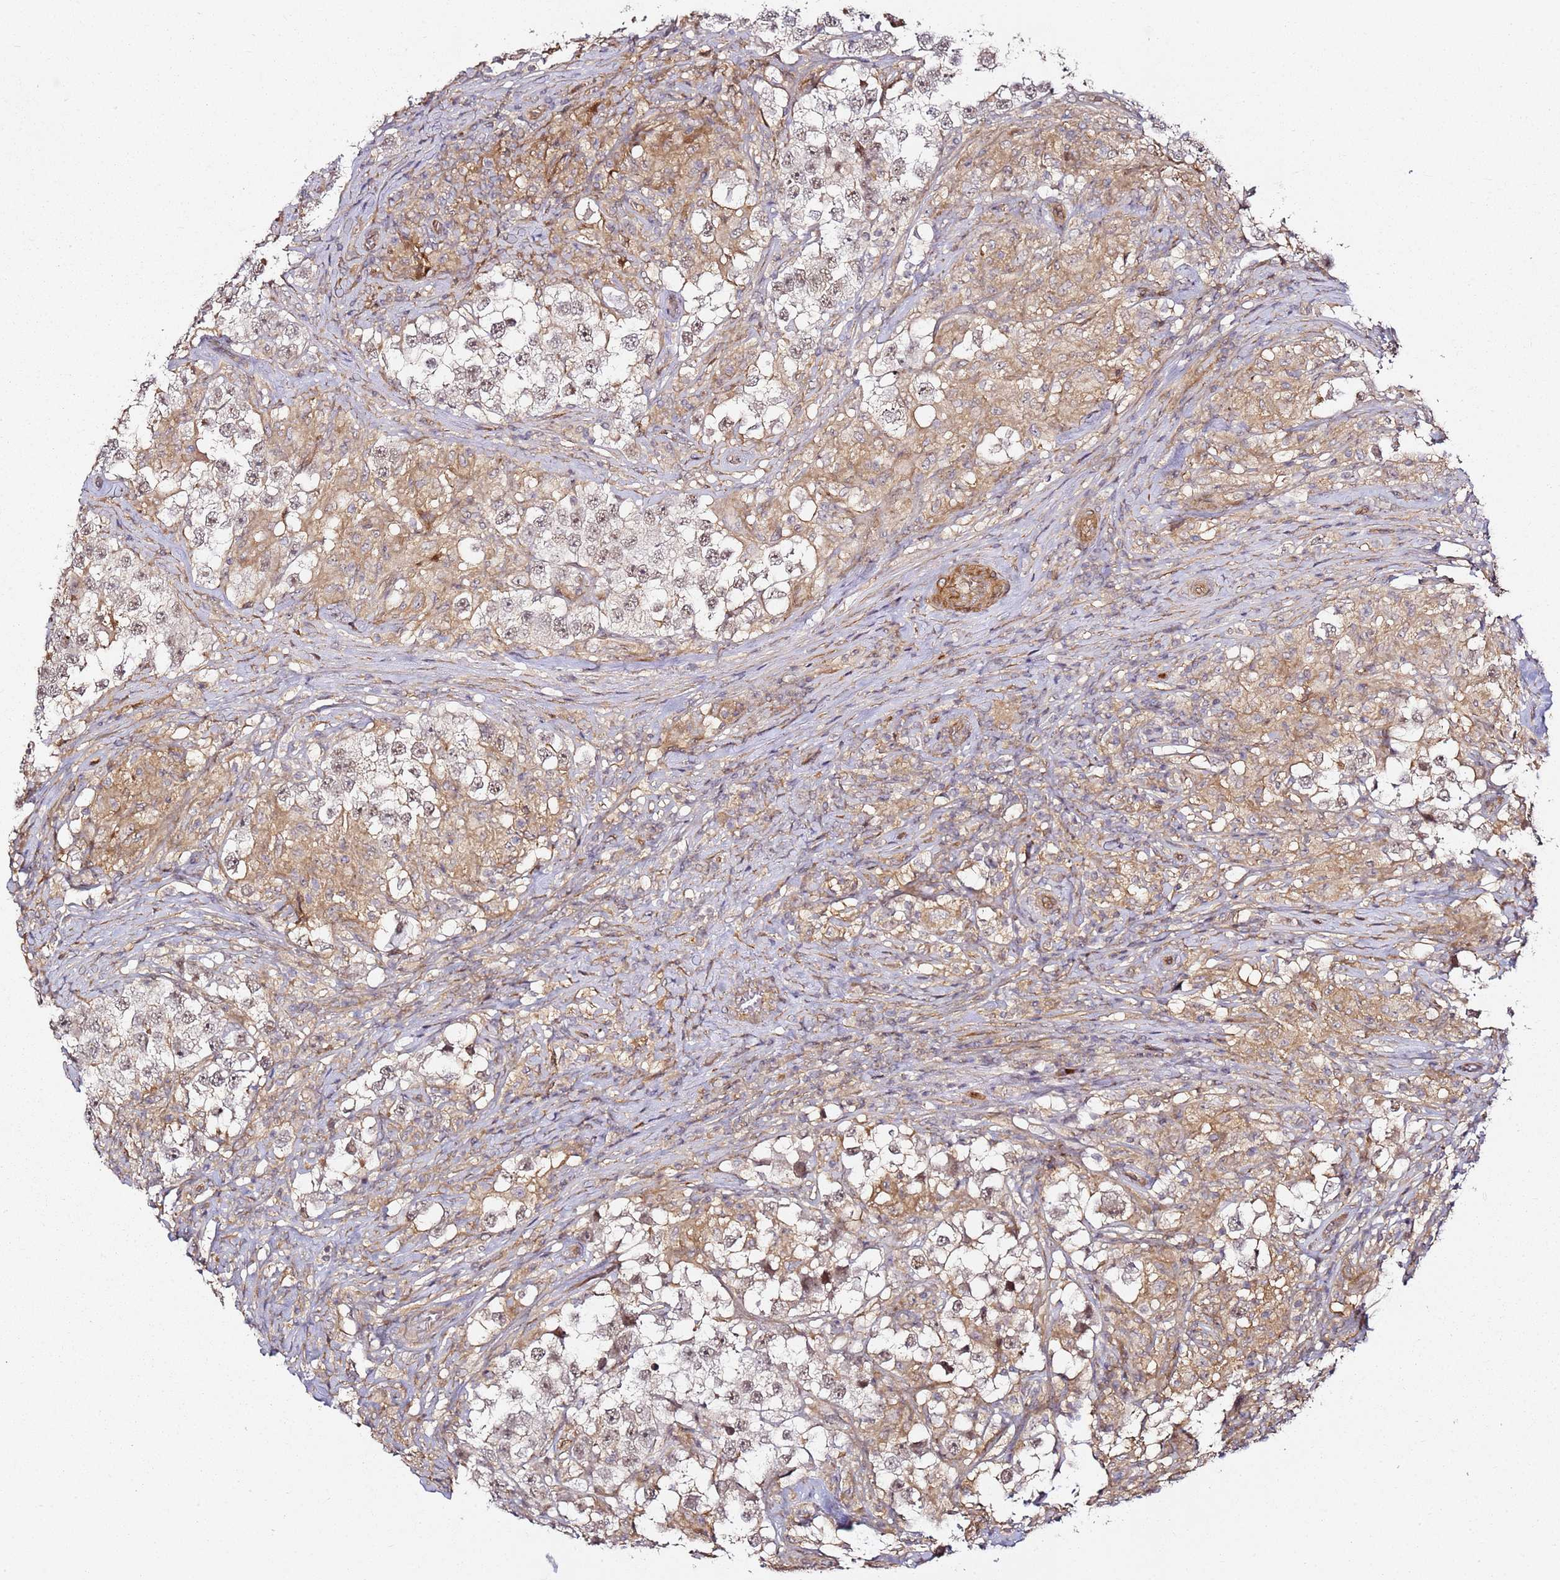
{"staining": {"intensity": "weak", "quantity": ">75%", "location": "nuclear"}, "tissue": "testis cancer", "cell_type": "Tumor cells", "image_type": "cancer", "snomed": [{"axis": "morphology", "description": "Seminoma, NOS"}, {"axis": "topography", "description": "Testis"}], "caption": "Seminoma (testis) stained with a protein marker shows weak staining in tumor cells.", "gene": "CCNYL1", "patient": {"sex": "male", "age": 46}}